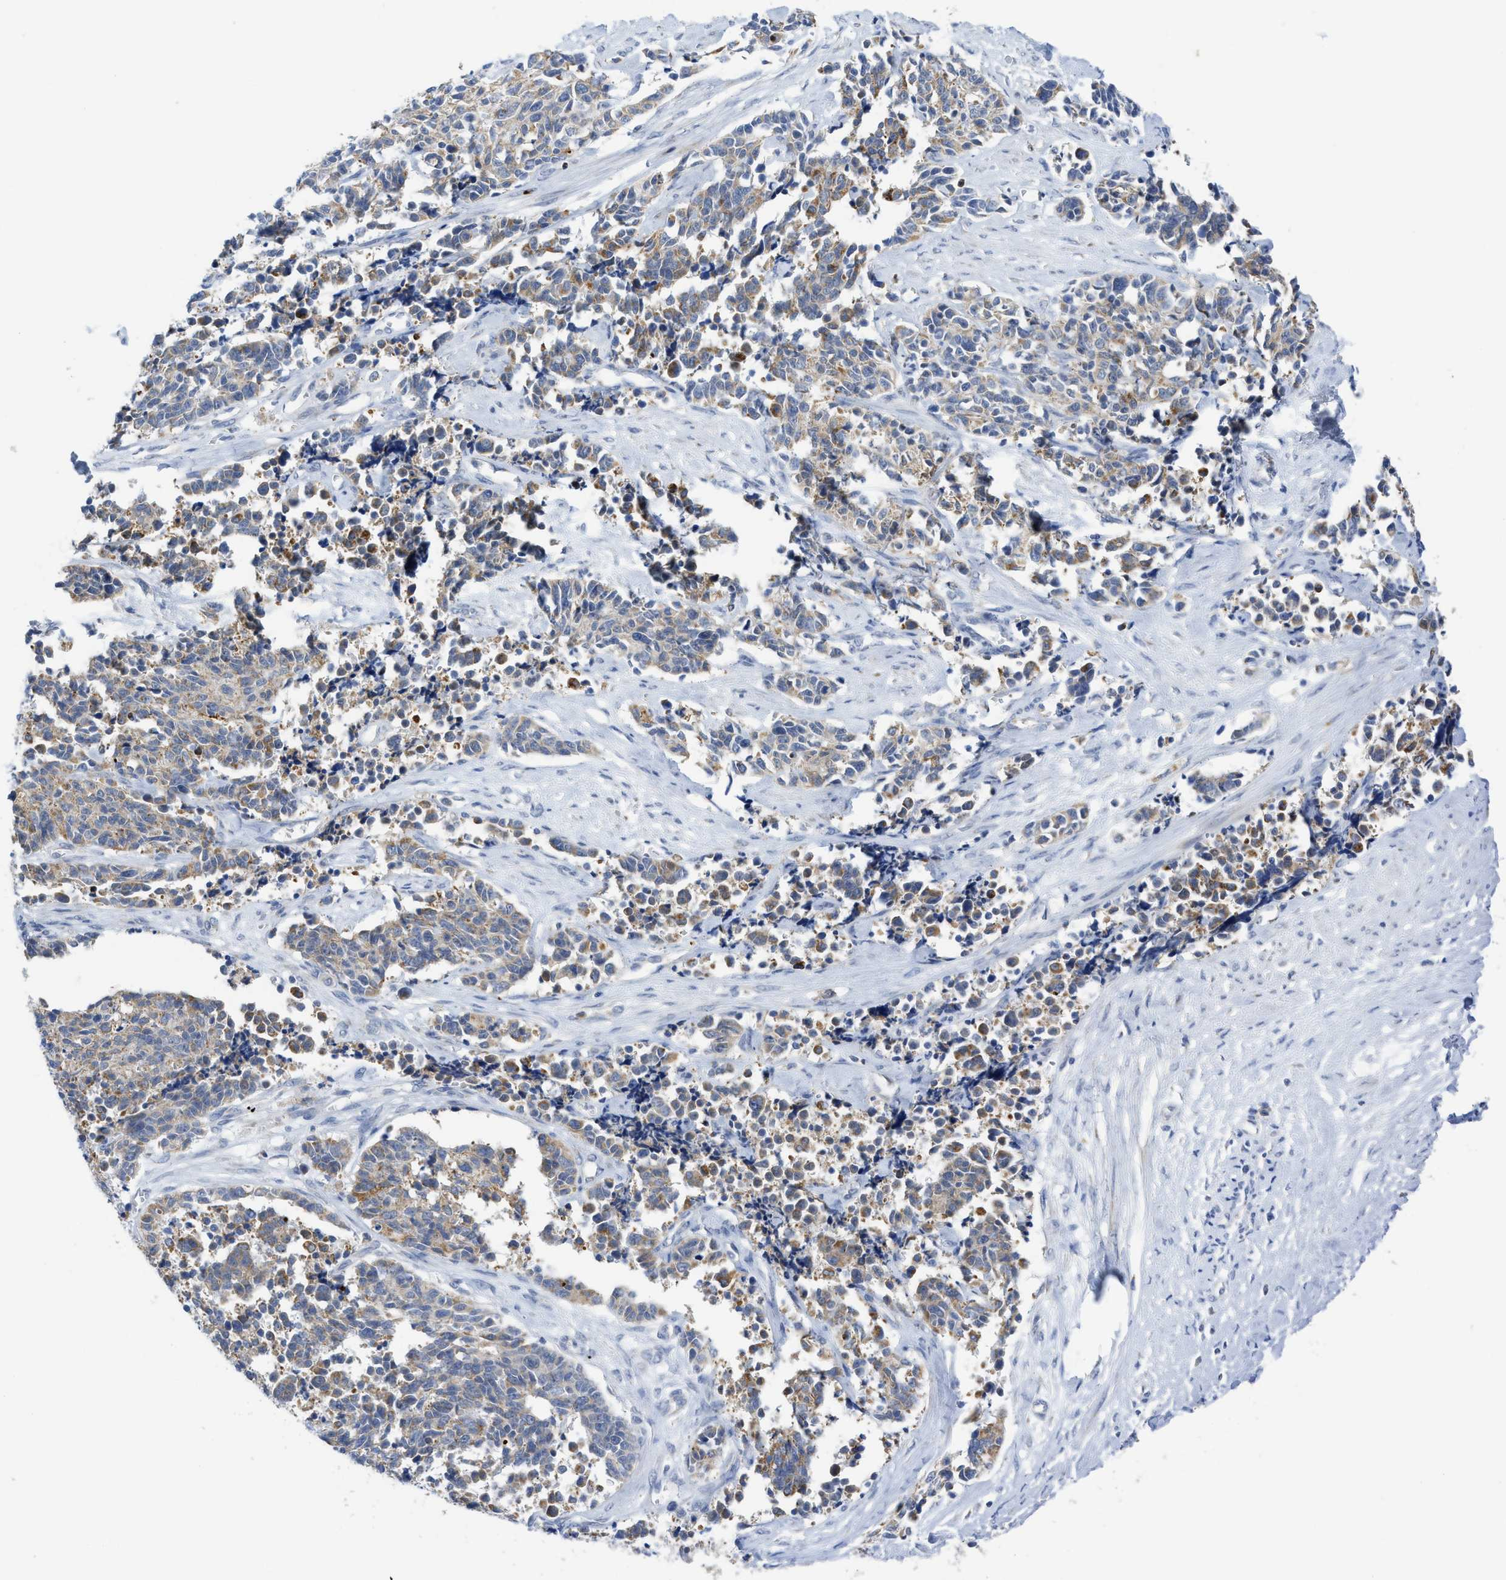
{"staining": {"intensity": "moderate", "quantity": ">75%", "location": "cytoplasmic/membranous"}, "tissue": "cervical cancer", "cell_type": "Tumor cells", "image_type": "cancer", "snomed": [{"axis": "morphology", "description": "Squamous cell carcinoma, NOS"}, {"axis": "topography", "description": "Cervix"}], "caption": "Cervical cancer was stained to show a protein in brown. There is medium levels of moderate cytoplasmic/membranous positivity in about >75% of tumor cells. (Brightfield microscopy of DAB IHC at high magnification).", "gene": "GATD3", "patient": {"sex": "female", "age": 35}}